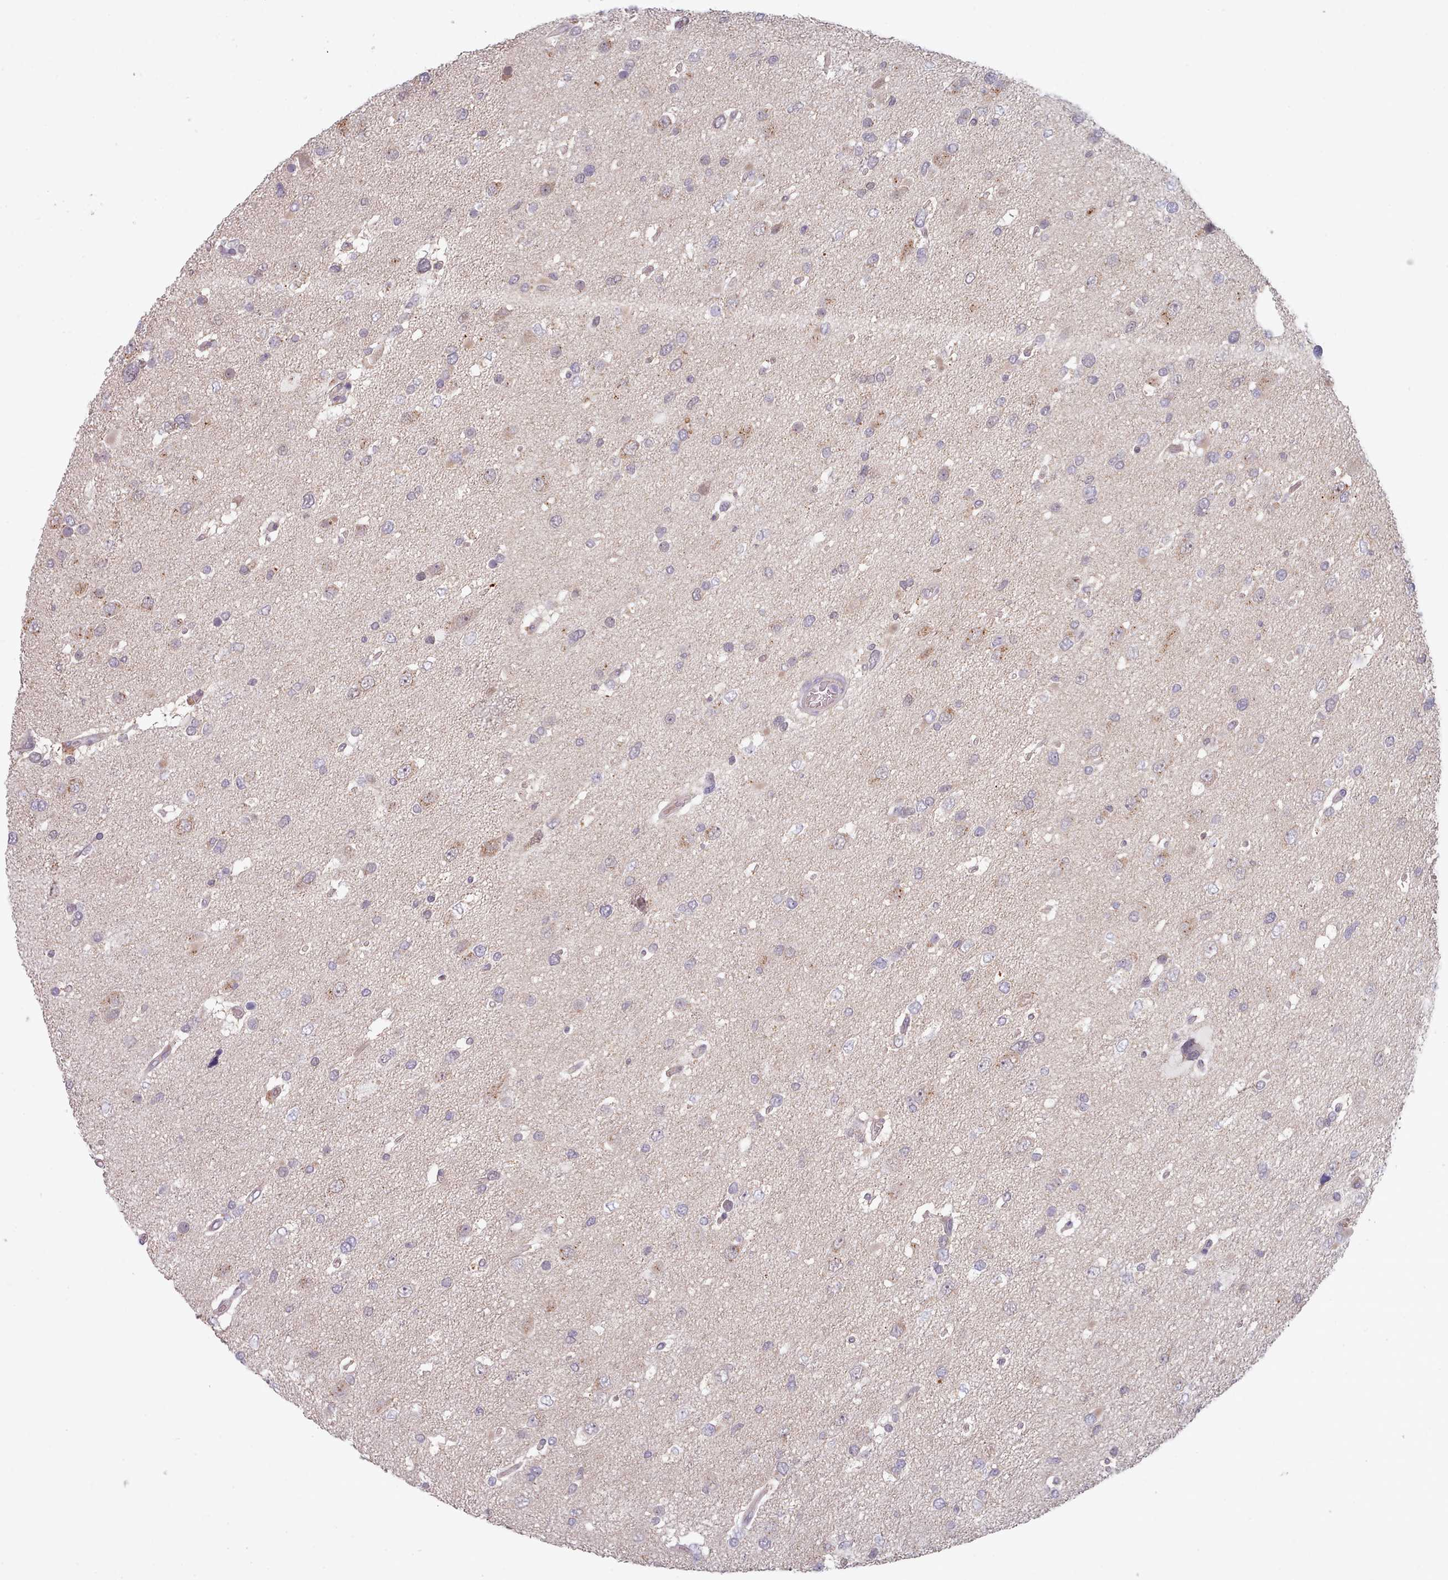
{"staining": {"intensity": "negative", "quantity": "none", "location": "none"}, "tissue": "glioma", "cell_type": "Tumor cells", "image_type": "cancer", "snomed": [{"axis": "morphology", "description": "Glioma, malignant, High grade"}, {"axis": "topography", "description": "Brain"}], "caption": "Immunohistochemical staining of human malignant glioma (high-grade) shows no significant staining in tumor cells.", "gene": "CLNS1A", "patient": {"sex": "male", "age": 53}}